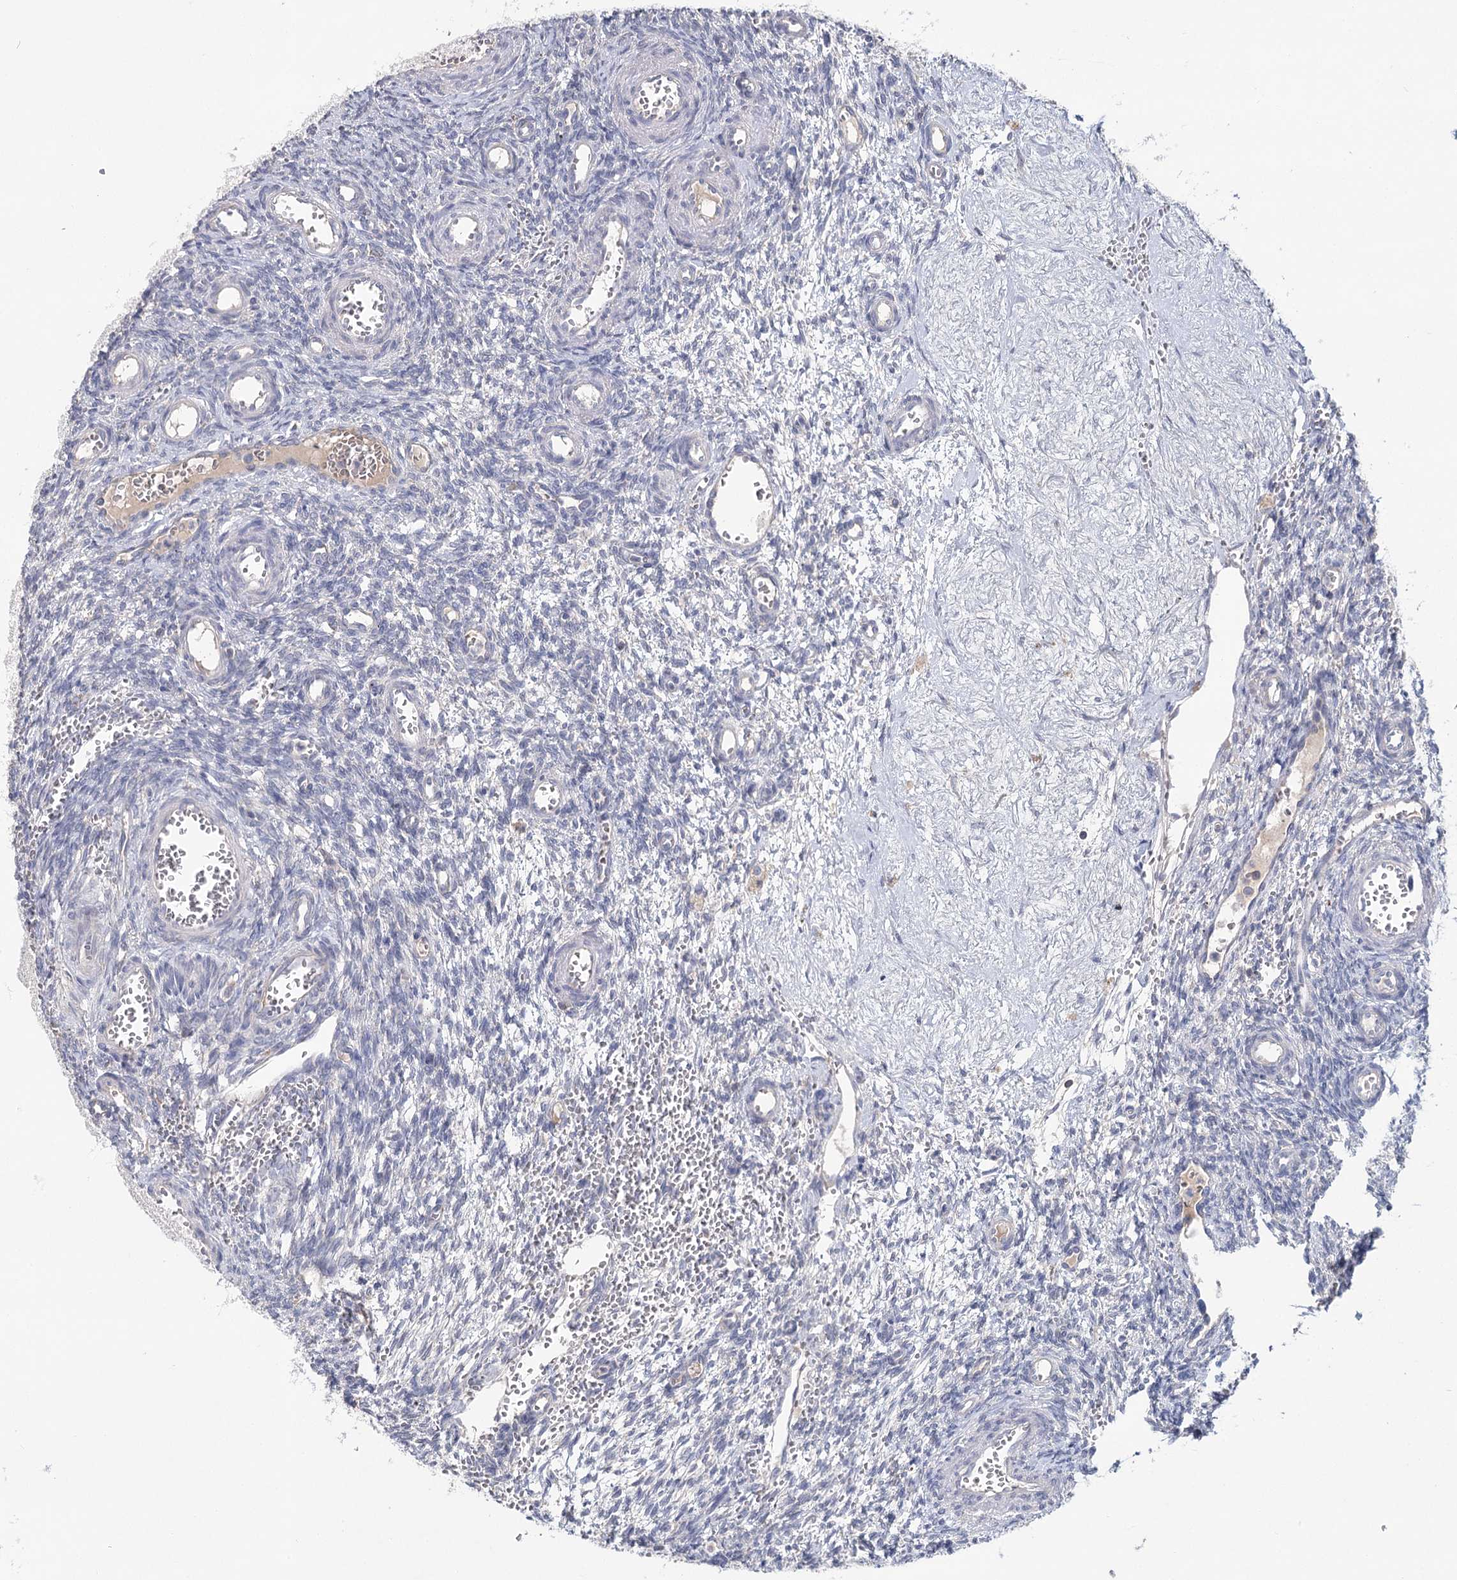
{"staining": {"intensity": "negative", "quantity": "none", "location": "none"}, "tissue": "ovary", "cell_type": "Ovarian stroma cells", "image_type": "normal", "snomed": [{"axis": "morphology", "description": "Normal tissue, NOS"}, {"axis": "topography", "description": "Ovary"}], "caption": "This is an immunohistochemistry (IHC) histopathology image of unremarkable ovary. There is no positivity in ovarian stroma cells.", "gene": "ARHGAP44", "patient": {"sex": "female", "age": 39}}